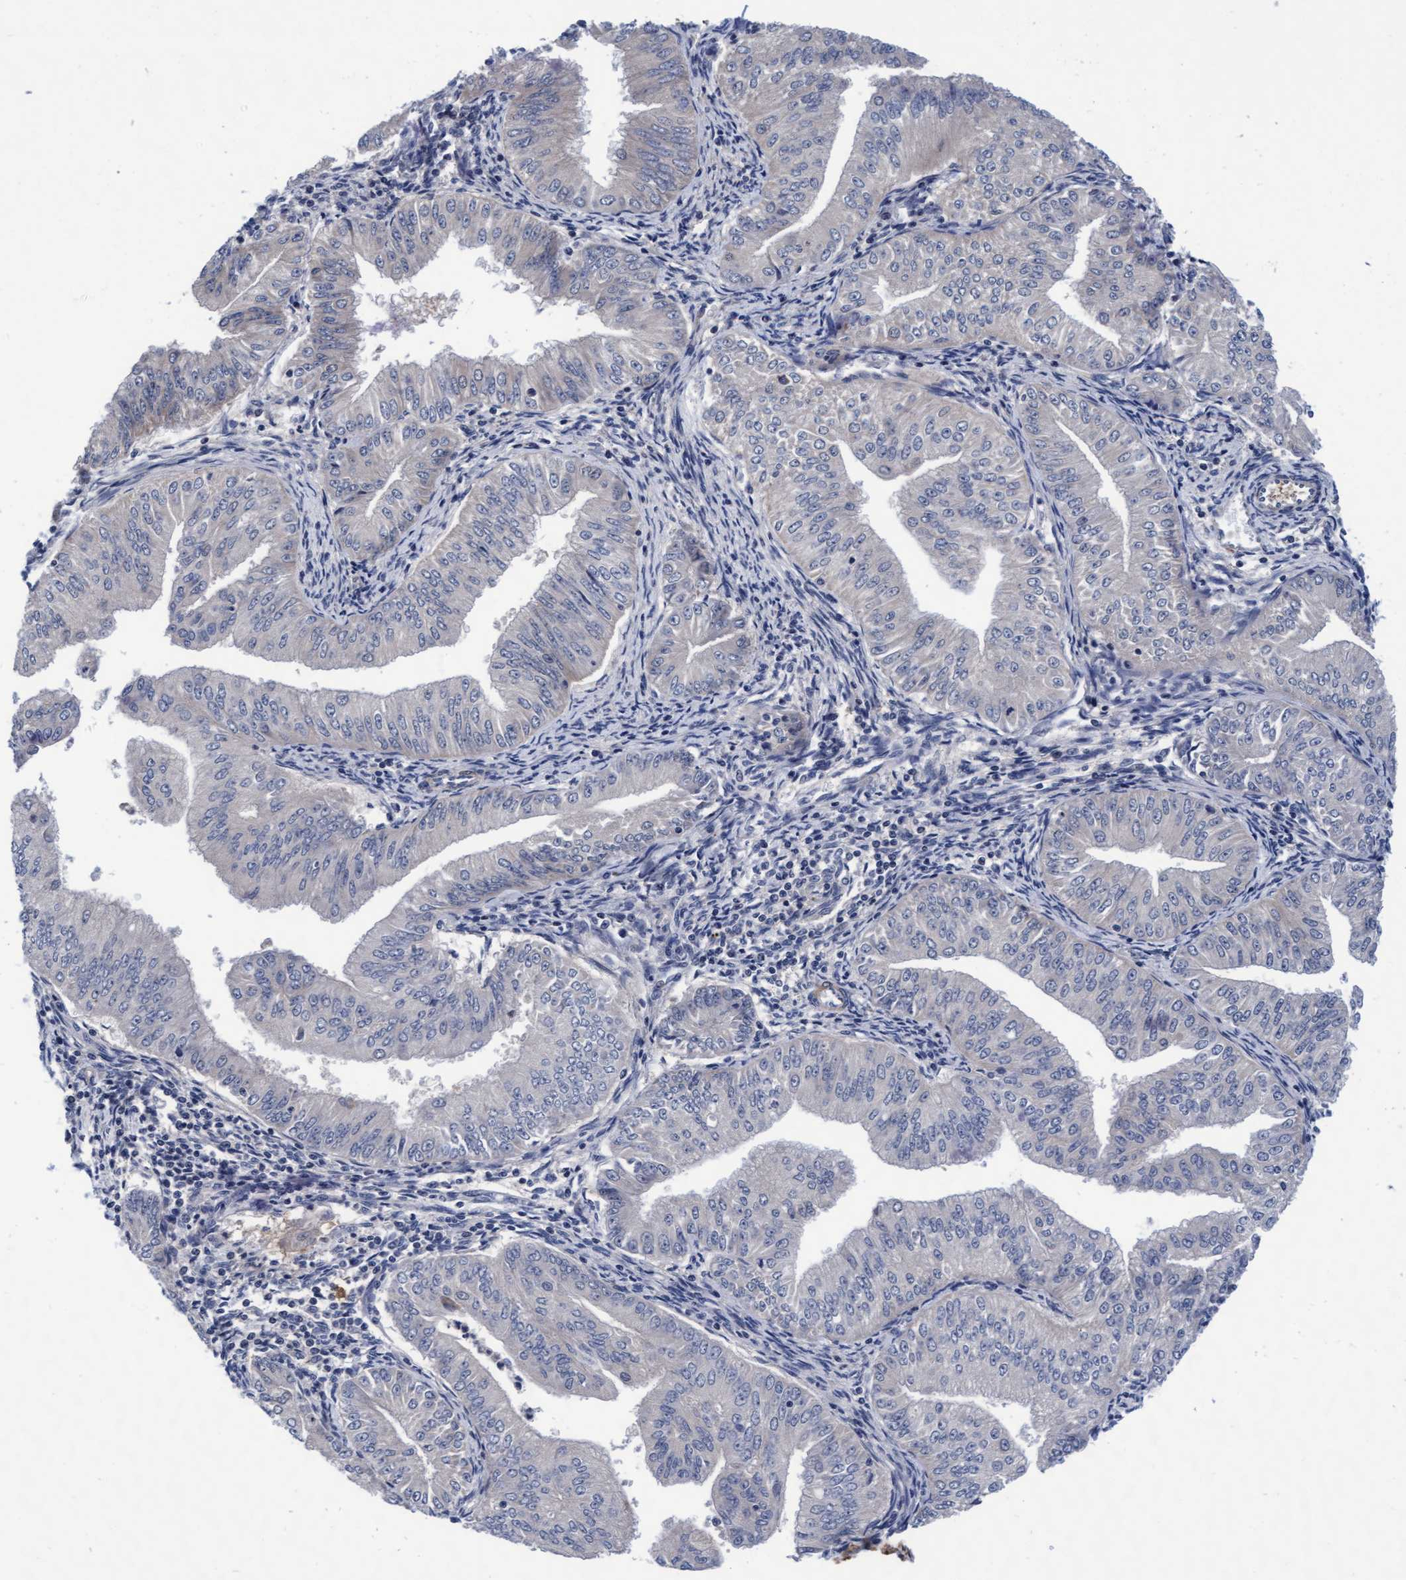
{"staining": {"intensity": "negative", "quantity": "none", "location": "none"}, "tissue": "endometrial cancer", "cell_type": "Tumor cells", "image_type": "cancer", "snomed": [{"axis": "morphology", "description": "Normal tissue, NOS"}, {"axis": "morphology", "description": "Adenocarcinoma, NOS"}, {"axis": "topography", "description": "Endometrium"}], "caption": "The IHC histopathology image has no significant positivity in tumor cells of endometrial cancer tissue.", "gene": "EFCAB13", "patient": {"sex": "female", "age": 53}}